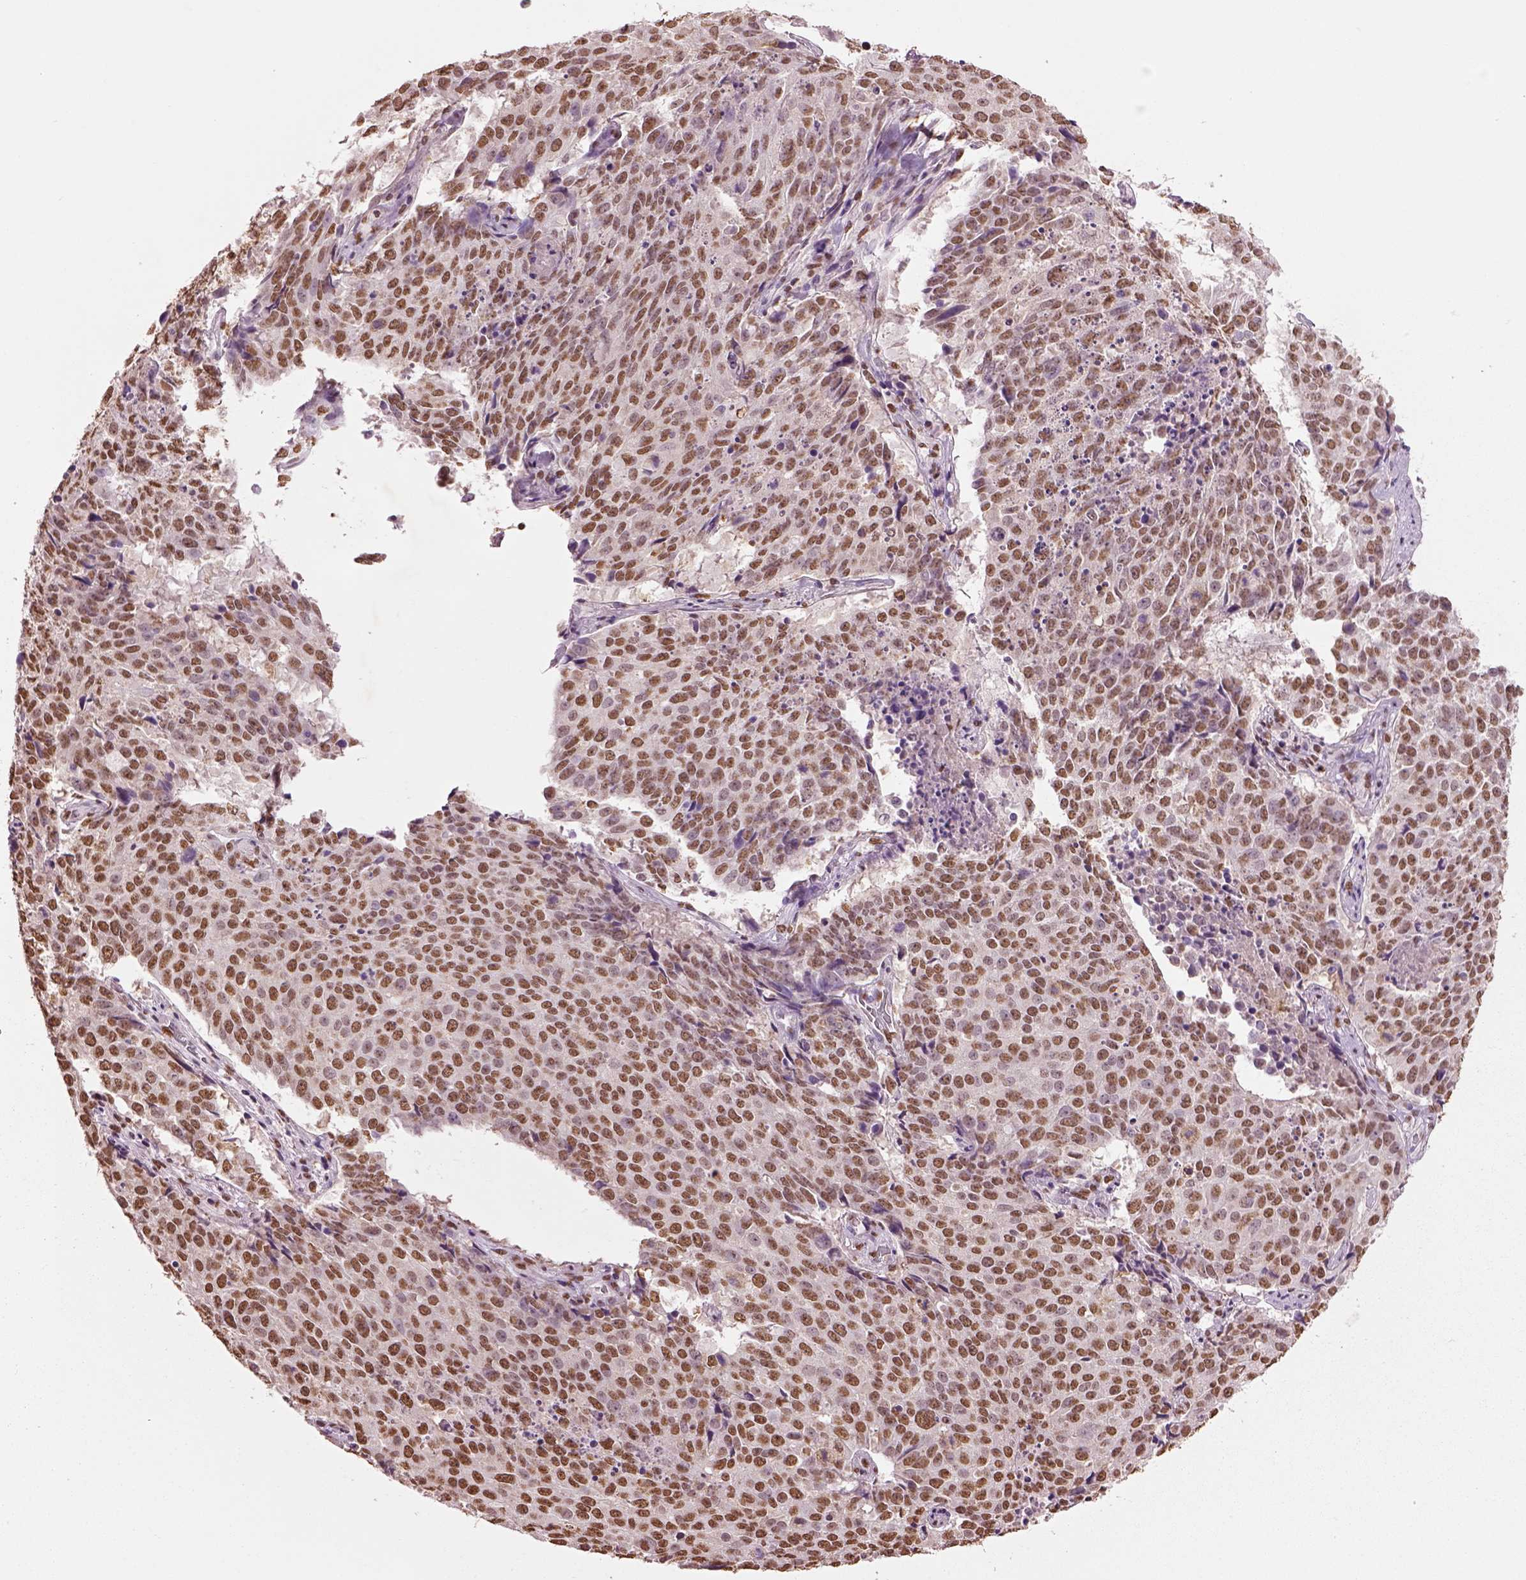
{"staining": {"intensity": "moderate", "quantity": ">75%", "location": "nuclear"}, "tissue": "lung cancer", "cell_type": "Tumor cells", "image_type": "cancer", "snomed": [{"axis": "morphology", "description": "Normal tissue, NOS"}, {"axis": "morphology", "description": "Squamous cell carcinoma, NOS"}, {"axis": "topography", "description": "Bronchus"}, {"axis": "topography", "description": "Lung"}], "caption": "Protein expression analysis of human lung squamous cell carcinoma reveals moderate nuclear expression in approximately >75% of tumor cells.", "gene": "DDX3X", "patient": {"sex": "male", "age": 64}}